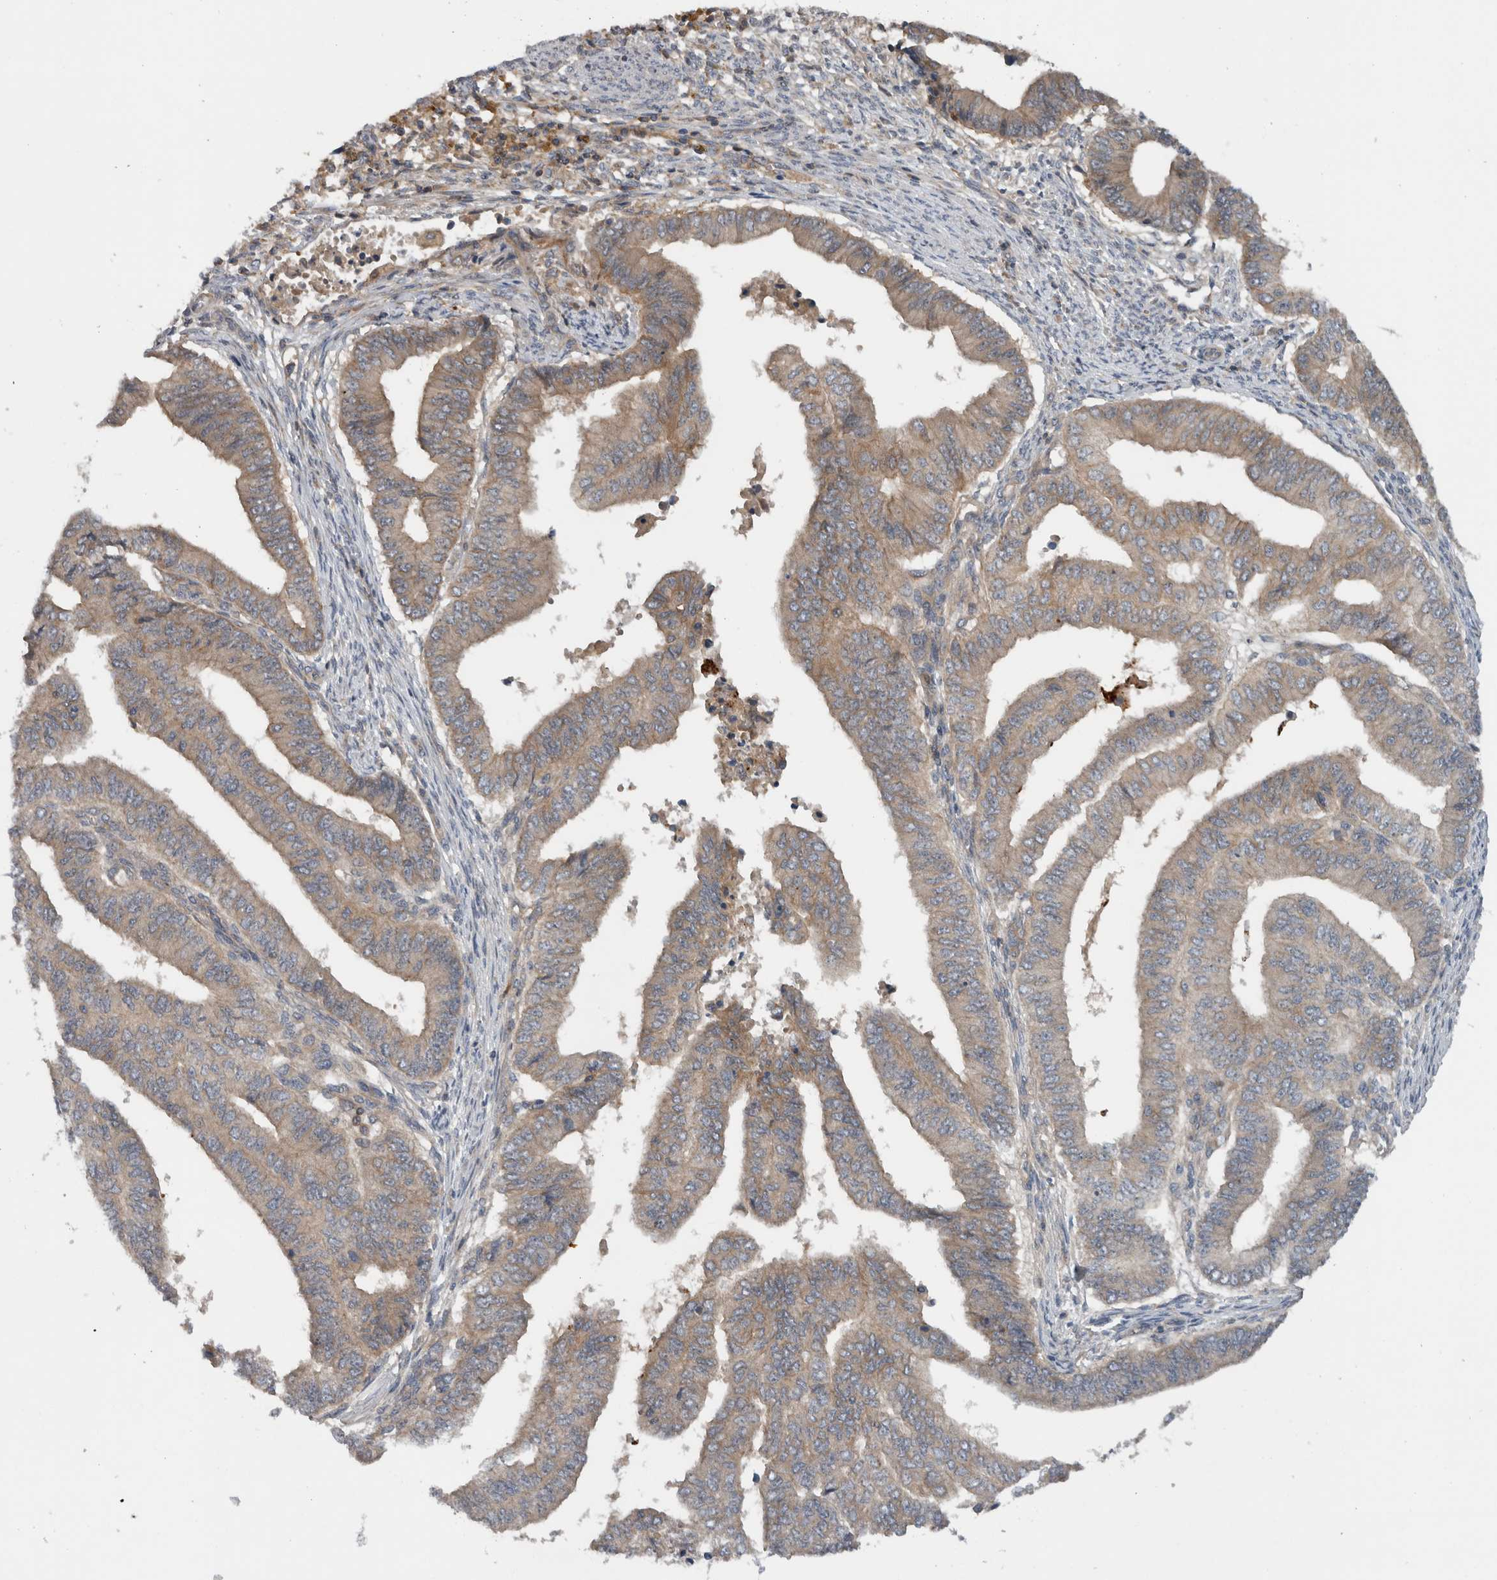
{"staining": {"intensity": "weak", "quantity": ">75%", "location": "cytoplasmic/membranous"}, "tissue": "endometrial cancer", "cell_type": "Tumor cells", "image_type": "cancer", "snomed": [{"axis": "morphology", "description": "Polyp, NOS"}, {"axis": "morphology", "description": "Adenocarcinoma, NOS"}, {"axis": "morphology", "description": "Adenoma, NOS"}, {"axis": "topography", "description": "Endometrium"}], "caption": "Adenoma (endometrial) tissue reveals weak cytoplasmic/membranous staining in about >75% of tumor cells, visualized by immunohistochemistry.", "gene": "SCARA5", "patient": {"sex": "female", "age": 79}}